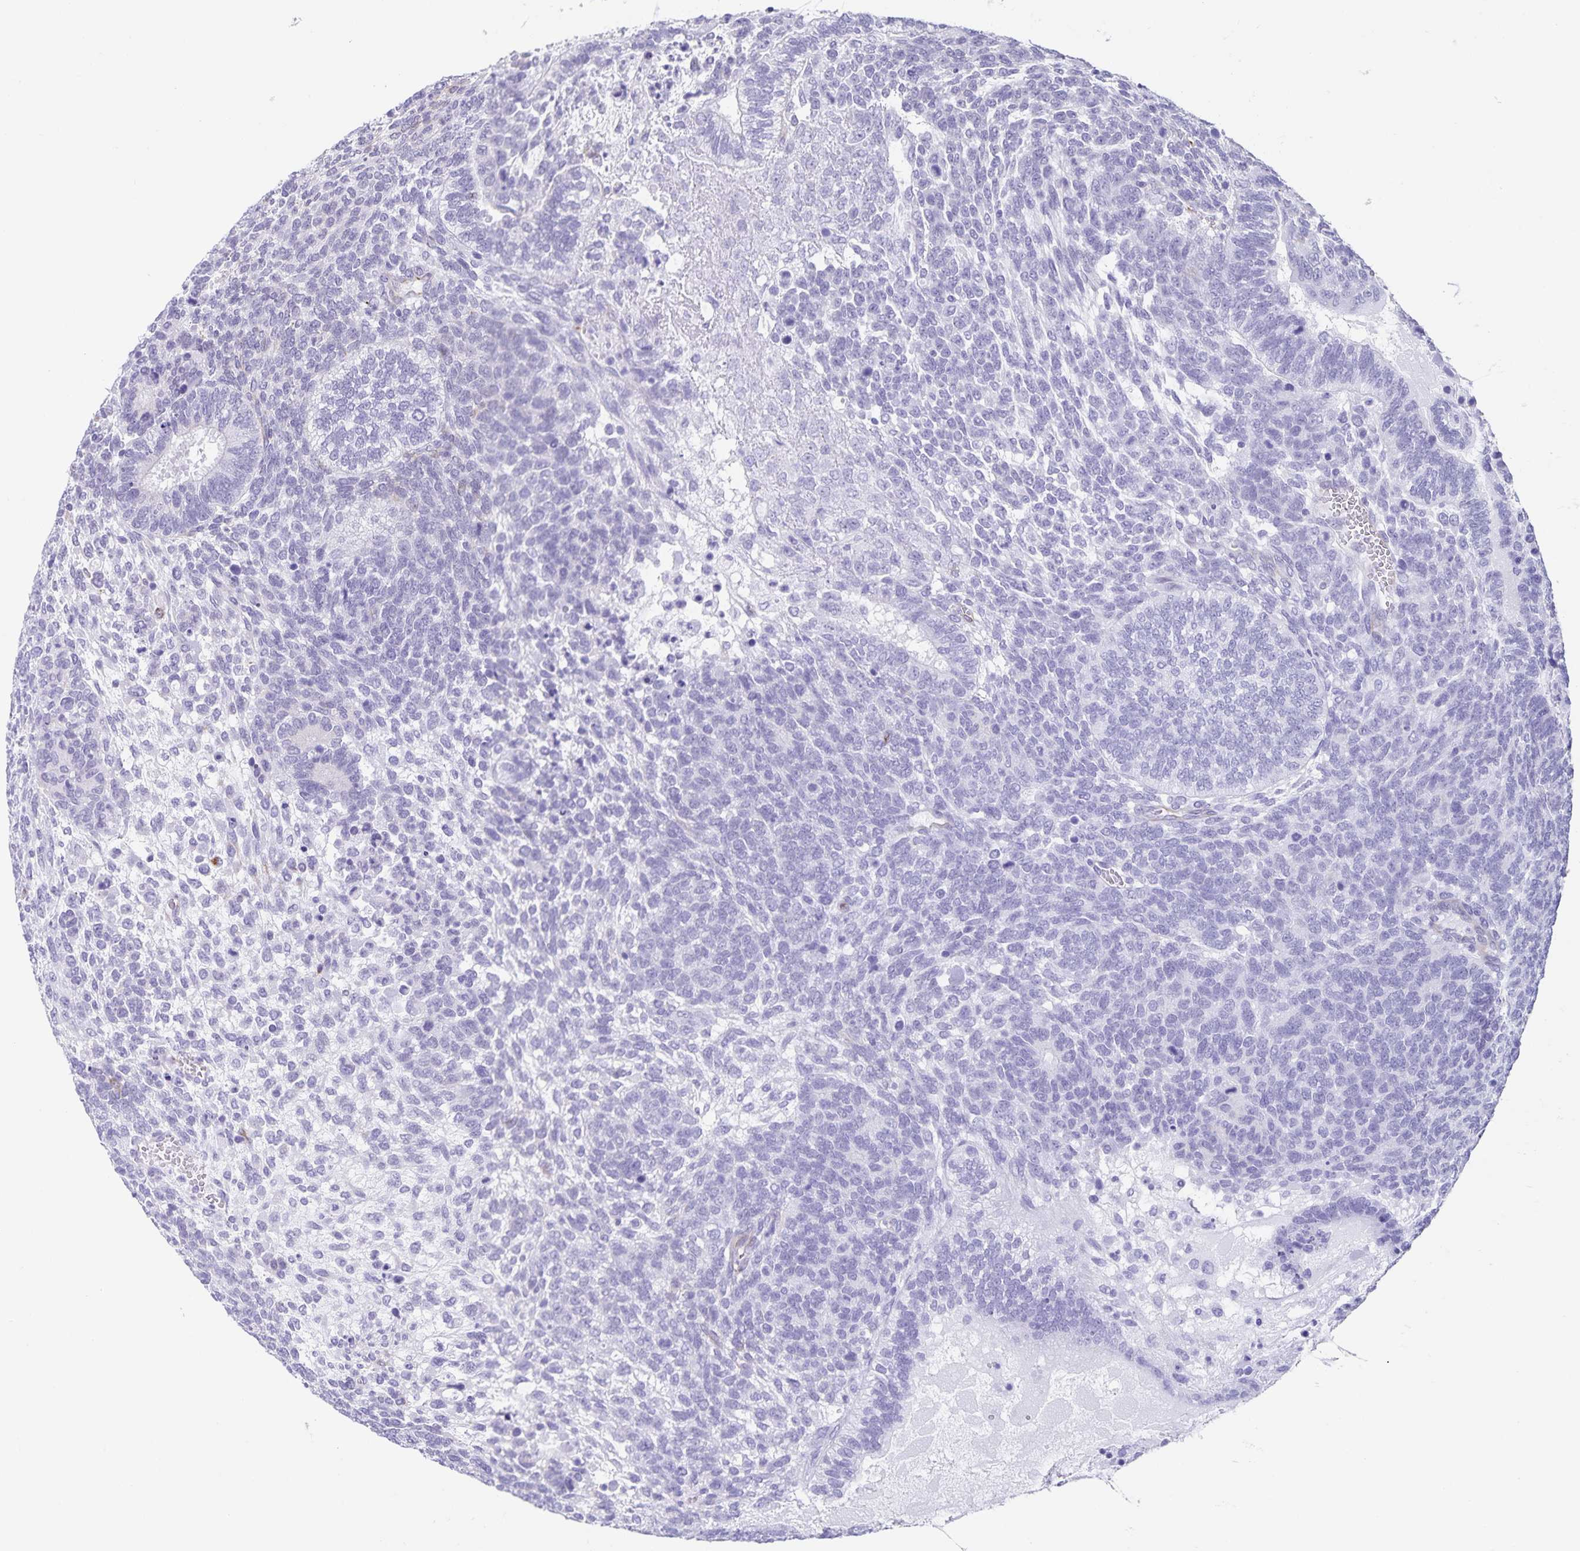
{"staining": {"intensity": "negative", "quantity": "none", "location": "none"}, "tissue": "testis cancer", "cell_type": "Tumor cells", "image_type": "cancer", "snomed": [{"axis": "morphology", "description": "Normal tissue, NOS"}, {"axis": "morphology", "description": "Carcinoma, Embryonal, NOS"}, {"axis": "topography", "description": "Testis"}, {"axis": "topography", "description": "Epididymis"}], "caption": "A high-resolution image shows immunohistochemistry staining of testis cancer, which displays no significant expression in tumor cells. (DAB (3,3'-diaminobenzidine) IHC visualized using brightfield microscopy, high magnification).", "gene": "SYNM", "patient": {"sex": "male", "age": 23}}